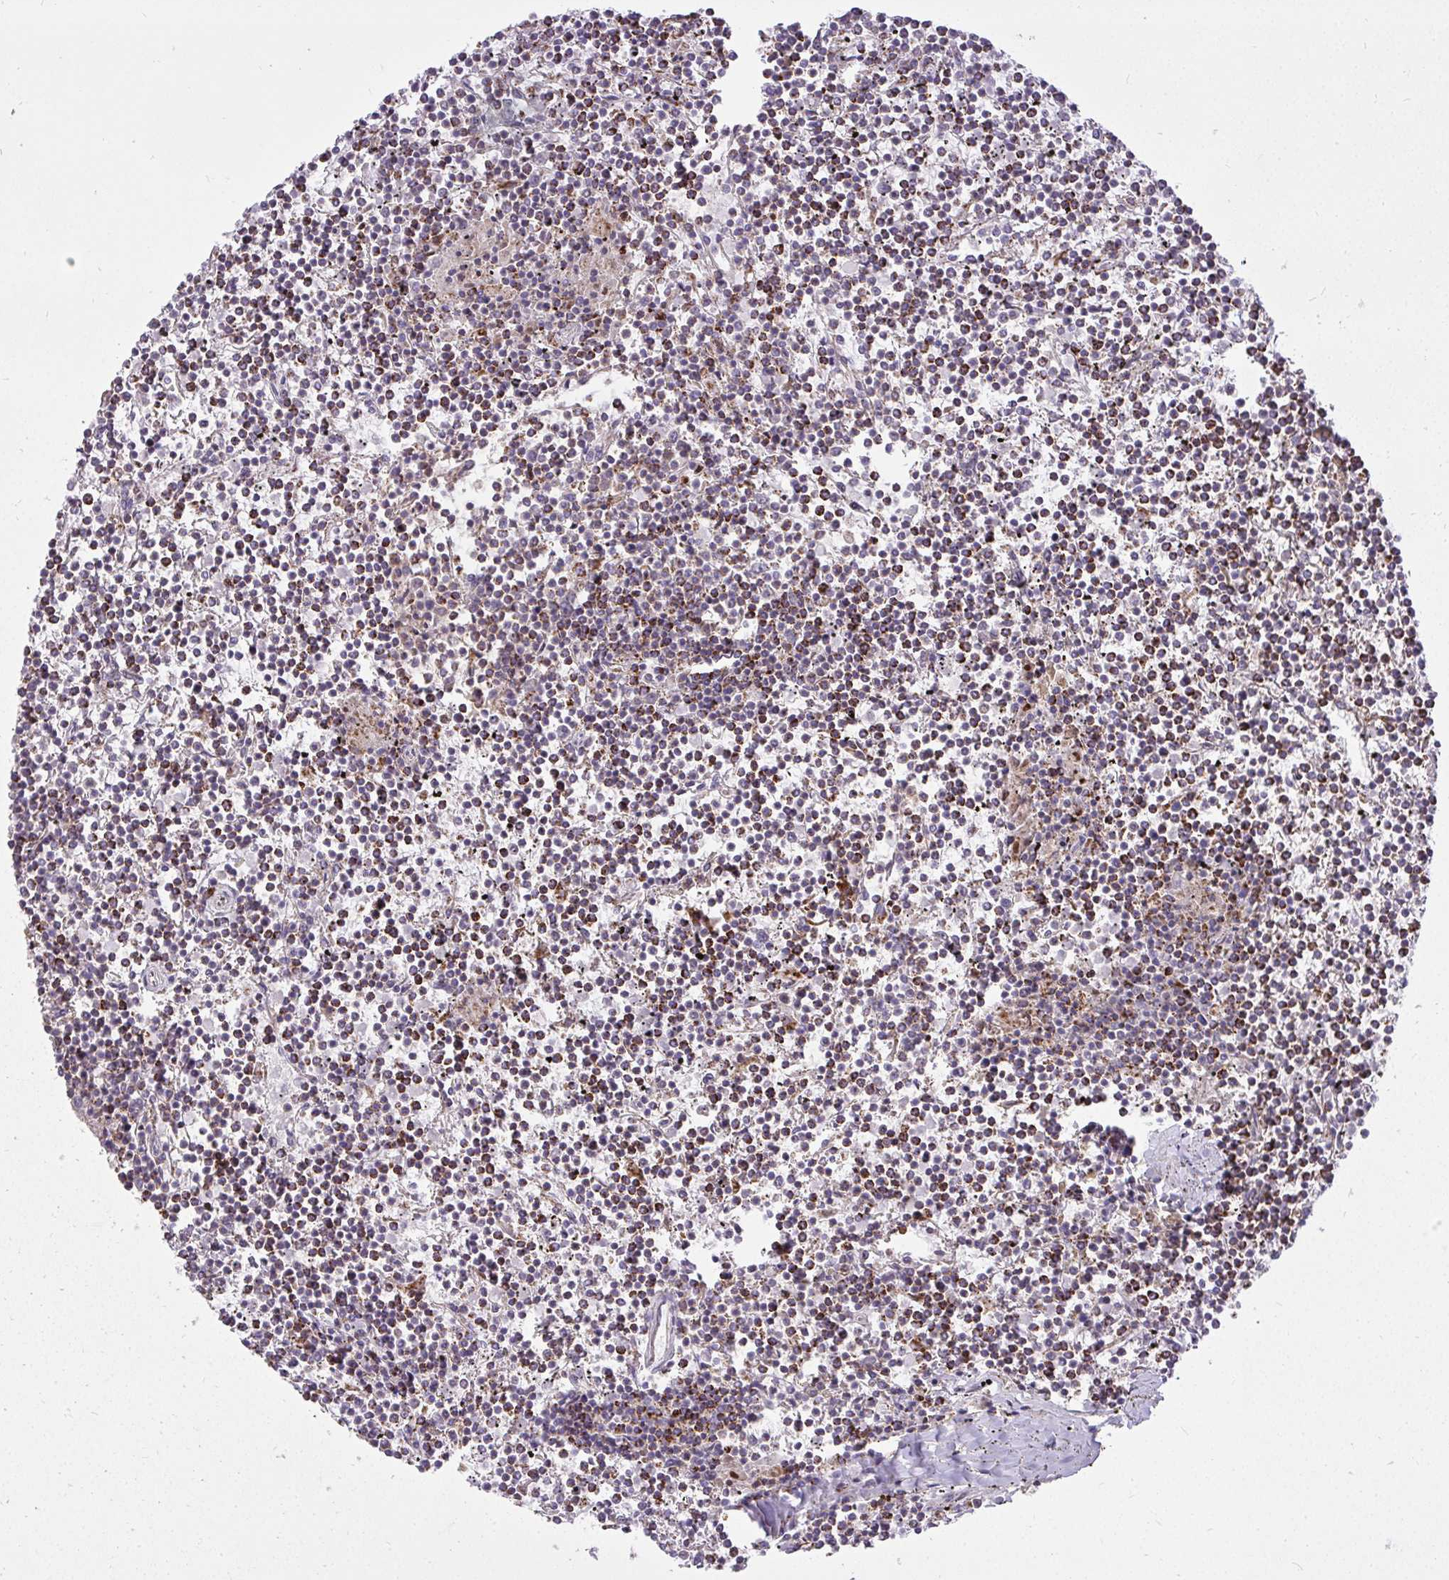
{"staining": {"intensity": "moderate", "quantity": "25%-75%", "location": "cytoplasmic/membranous"}, "tissue": "lymphoma", "cell_type": "Tumor cells", "image_type": "cancer", "snomed": [{"axis": "morphology", "description": "Malignant lymphoma, non-Hodgkin's type, Low grade"}, {"axis": "topography", "description": "Spleen"}], "caption": "Protein expression analysis of lymphoma exhibits moderate cytoplasmic/membranous staining in about 25%-75% of tumor cells.", "gene": "STRIP1", "patient": {"sex": "female", "age": 19}}